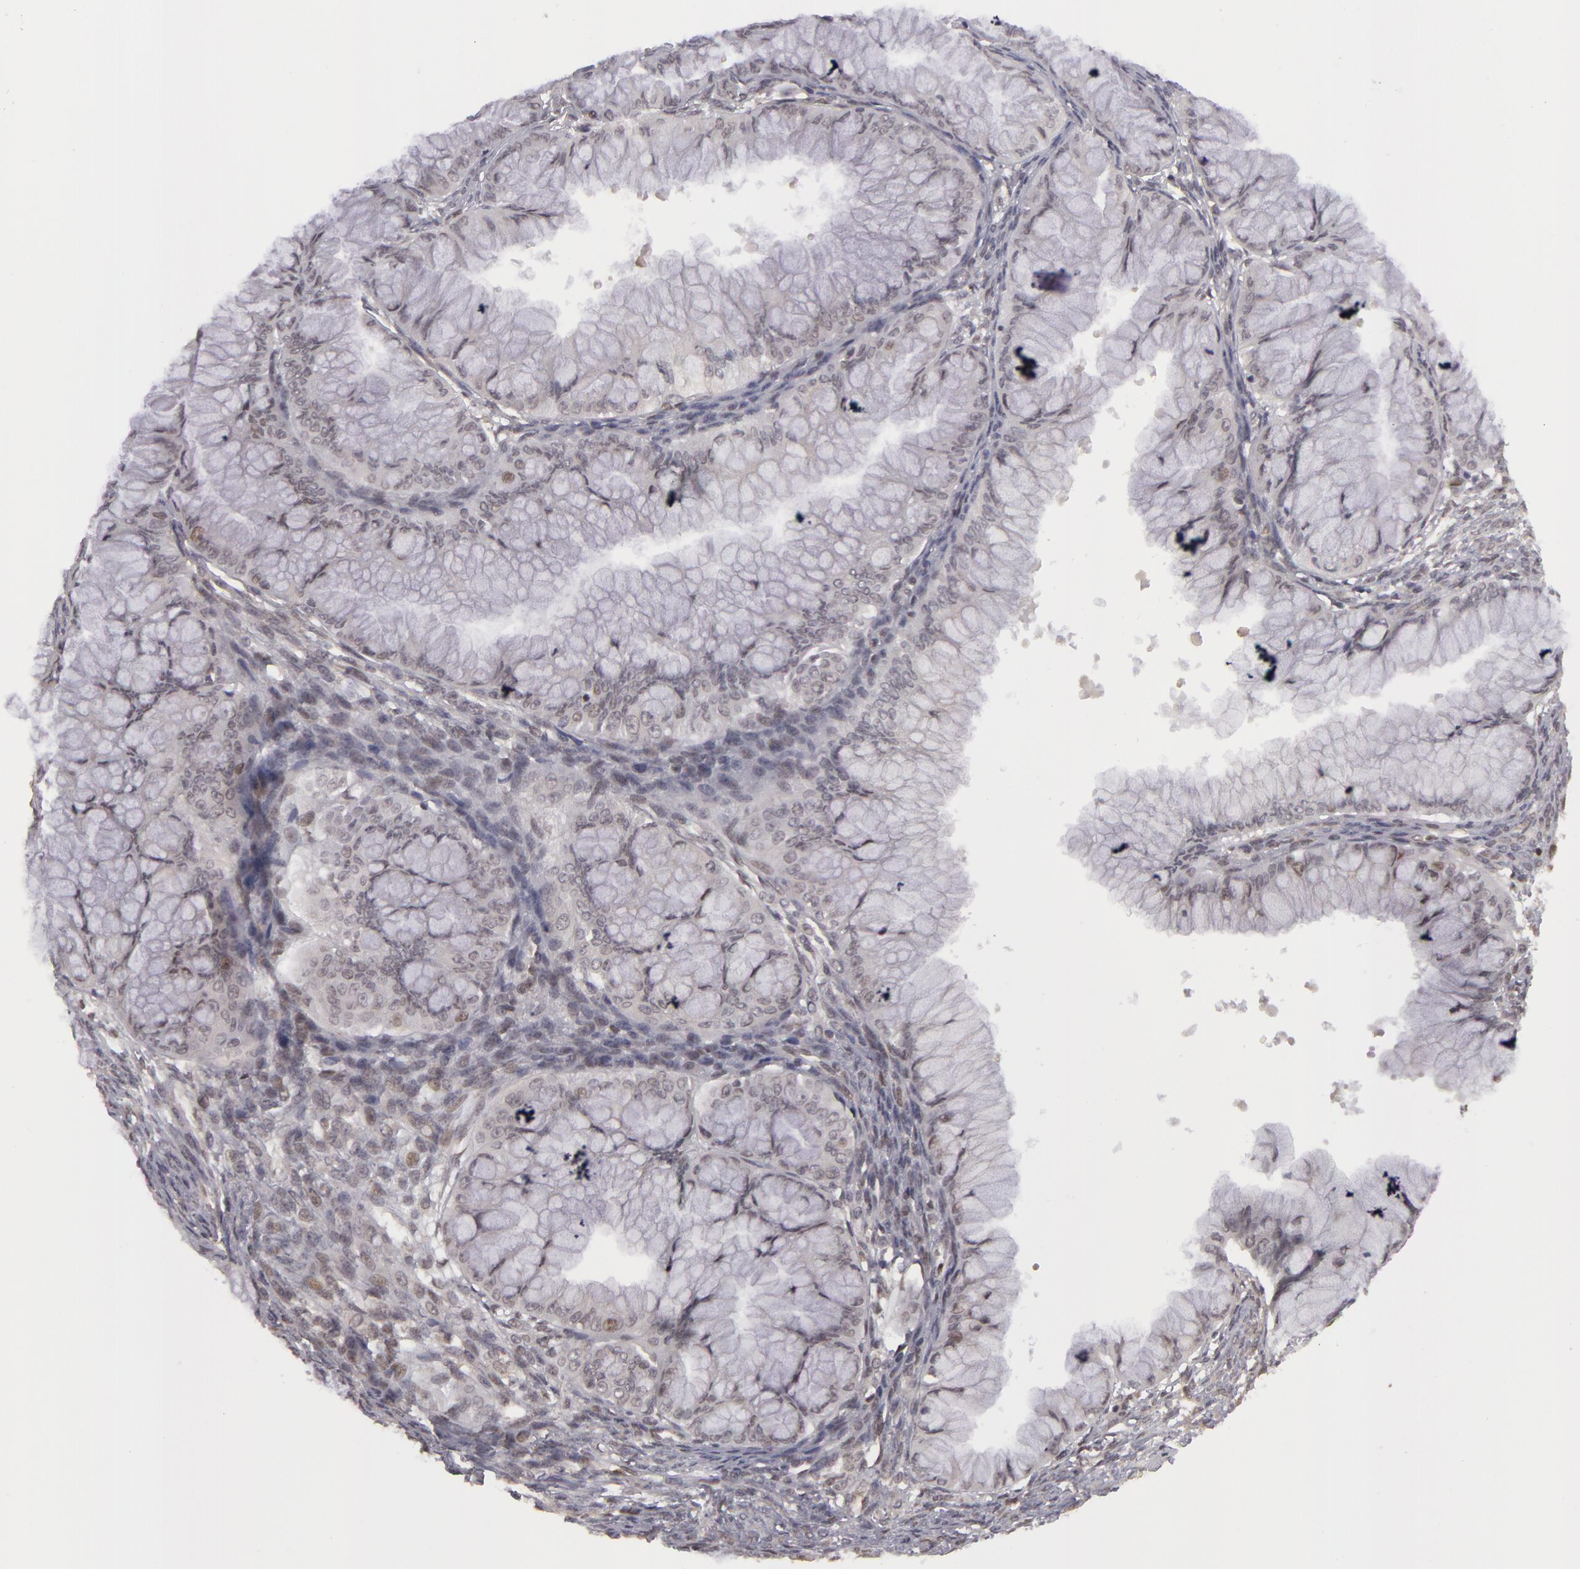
{"staining": {"intensity": "weak", "quantity": "<25%", "location": "nuclear"}, "tissue": "ovarian cancer", "cell_type": "Tumor cells", "image_type": "cancer", "snomed": [{"axis": "morphology", "description": "Cystadenocarcinoma, mucinous, NOS"}, {"axis": "topography", "description": "Ovary"}], "caption": "Immunohistochemistry (IHC) of mucinous cystadenocarcinoma (ovarian) exhibits no expression in tumor cells. (DAB immunohistochemistry visualized using brightfield microscopy, high magnification).", "gene": "ZNF133", "patient": {"sex": "female", "age": 63}}